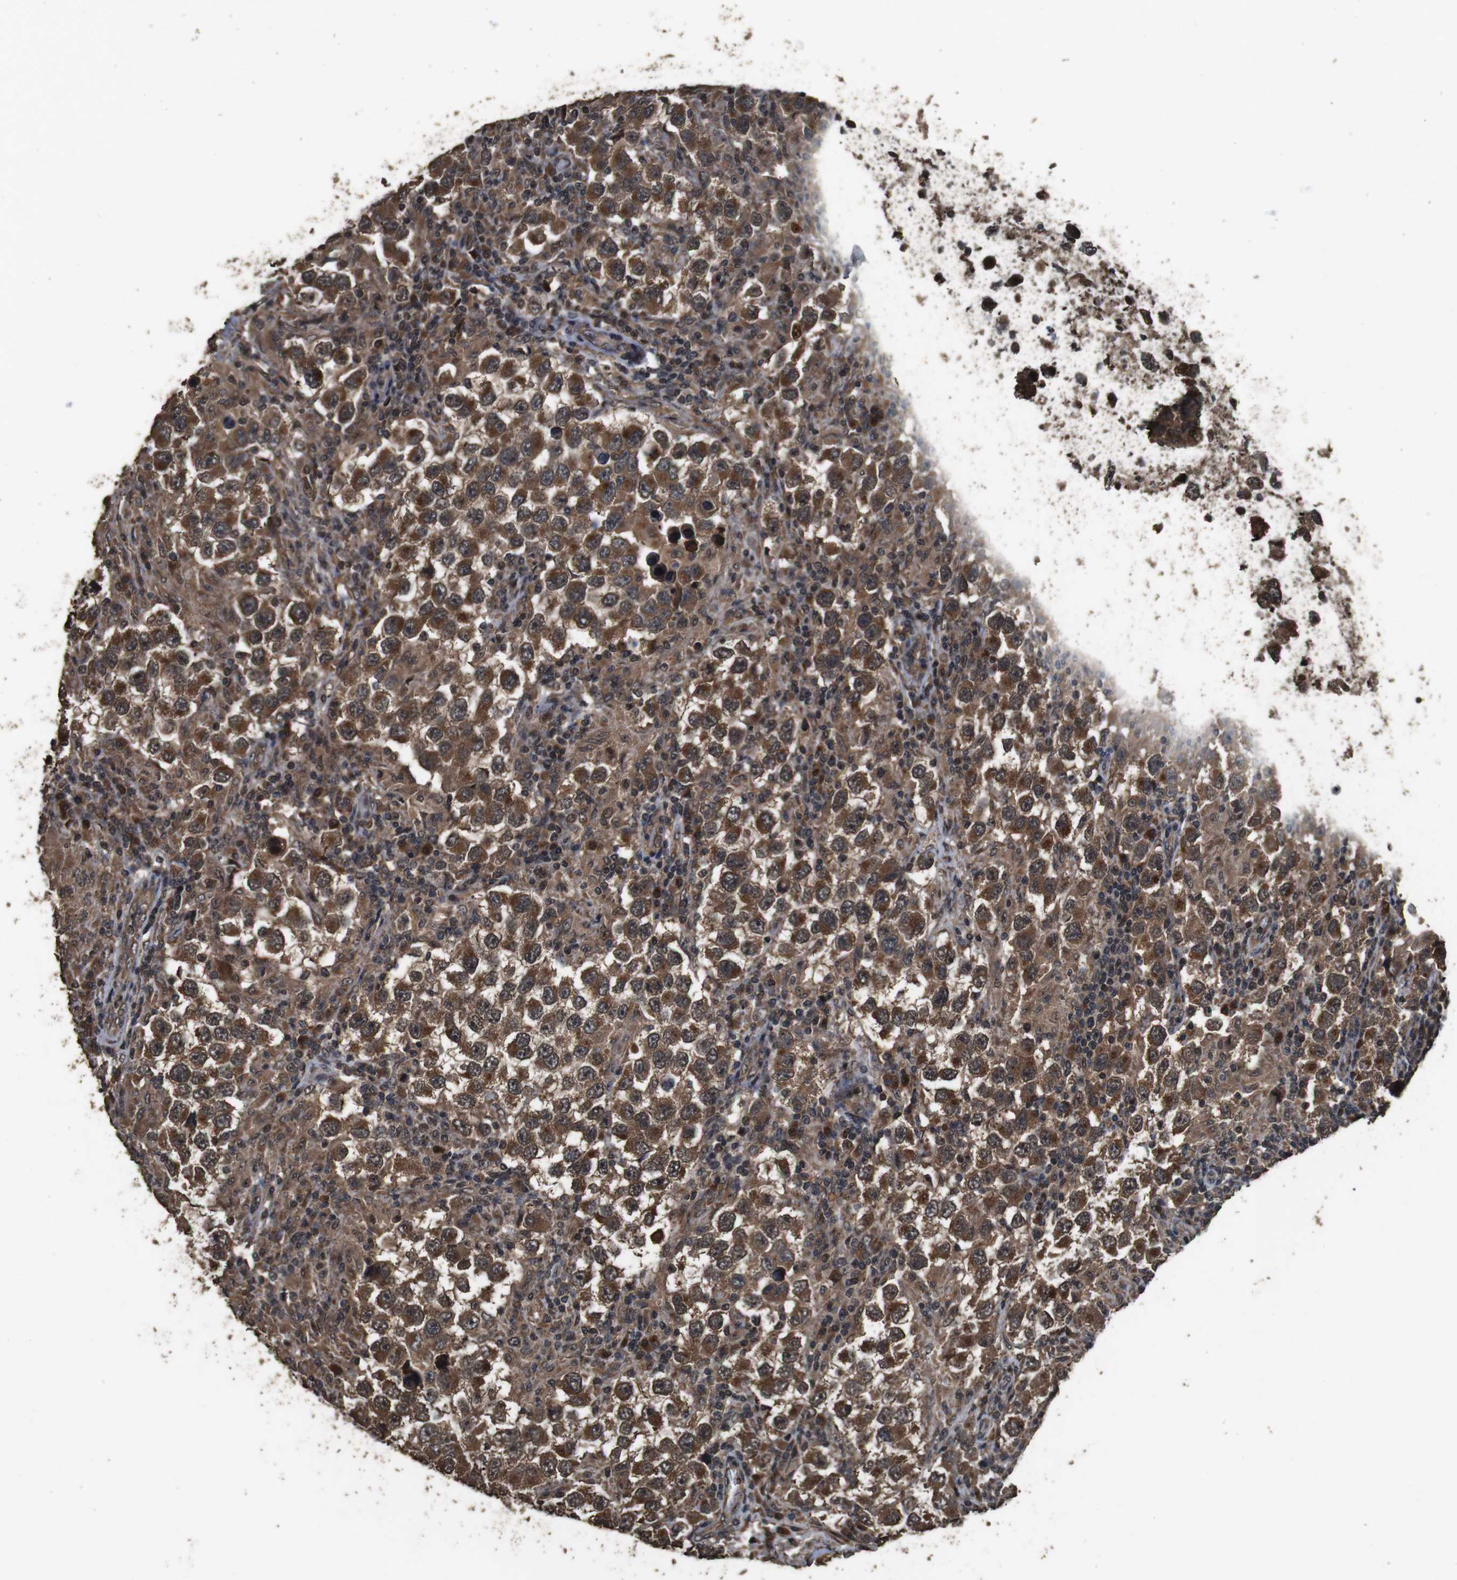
{"staining": {"intensity": "strong", "quantity": ">75%", "location": "cytoplasmic/membranous"}, "tissue": "testis cancer", "cell_type": "Tumor cells", "image_type": "cancer", "snomed": [{"axis": "morphology", "description": "Carcinoma, Embryonal, NOS"}, {"axis": "topography", "description": "Testis"}], "caption": "Protein staining shows strong cytoplasmic/membranous staining in approximately >75% of tumor cells in testis embryonal carcinoma. The protein is shown in brown color, while the nuclei are stained blue.", "gene": "RRAS2", "patient": {"sex": "male", "age": 21}}